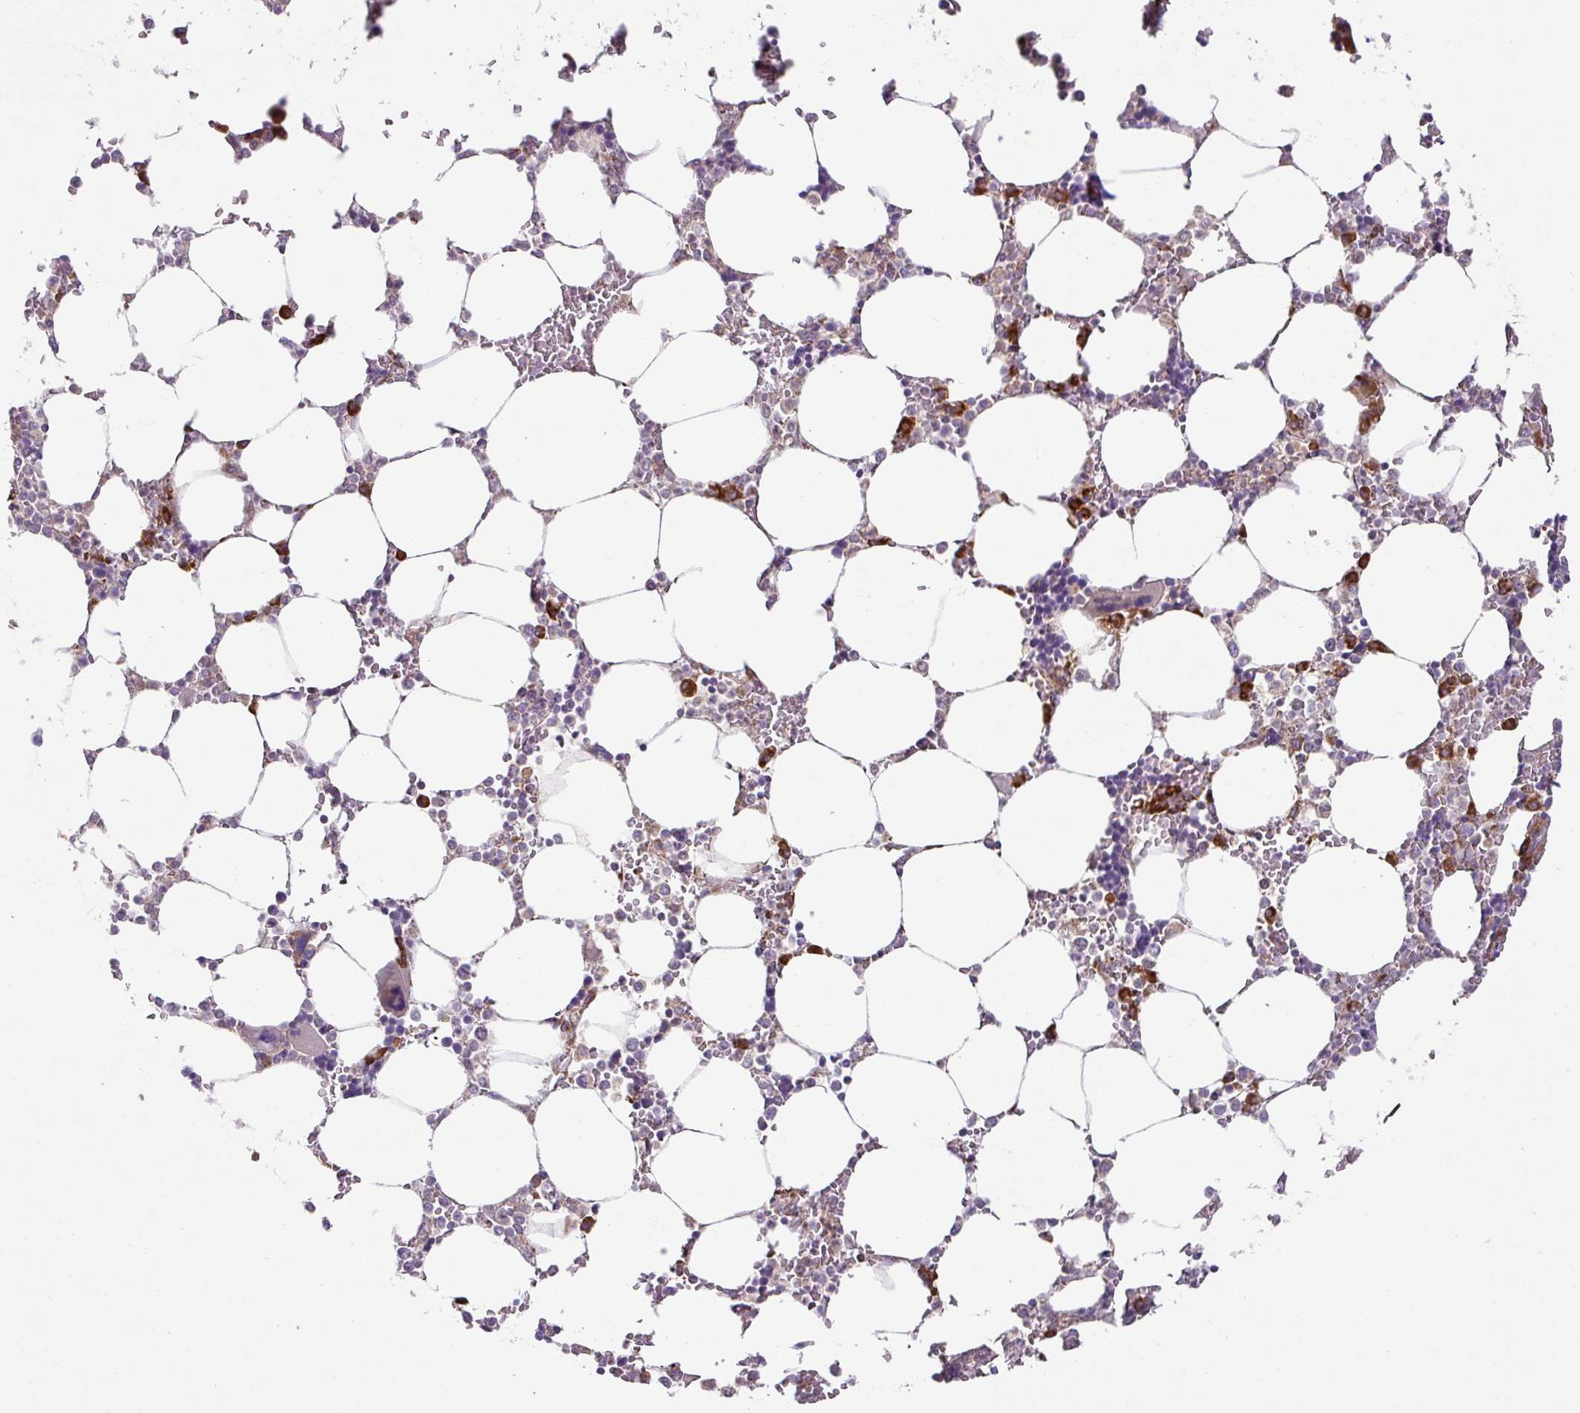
{"staining": {"intensity": "strong", "quantity": "<25%", "location": "cytoplasmic/membranous"}, "tissue": "bone marrow", "cell_type": "Hematopoietic cells", "image_type": "normal", "snomed": [{"axis": "morphology", "description": "Normal tissue, NOS"}, {"axis": "topography", "description": "Bone marrow"}], "caption": "IHC photomicrograph of benign bone marrow: human bone marrow stained using immunohistochemistry displays medium levels of strong protein expression localized specifically in the cytoplasmic/membranous of hematopoietic cells, appearing as a cytoplasmic/membranous brown color.", "gene": "SLC39A7", "patient": {"sex": "male", "age": 64}}